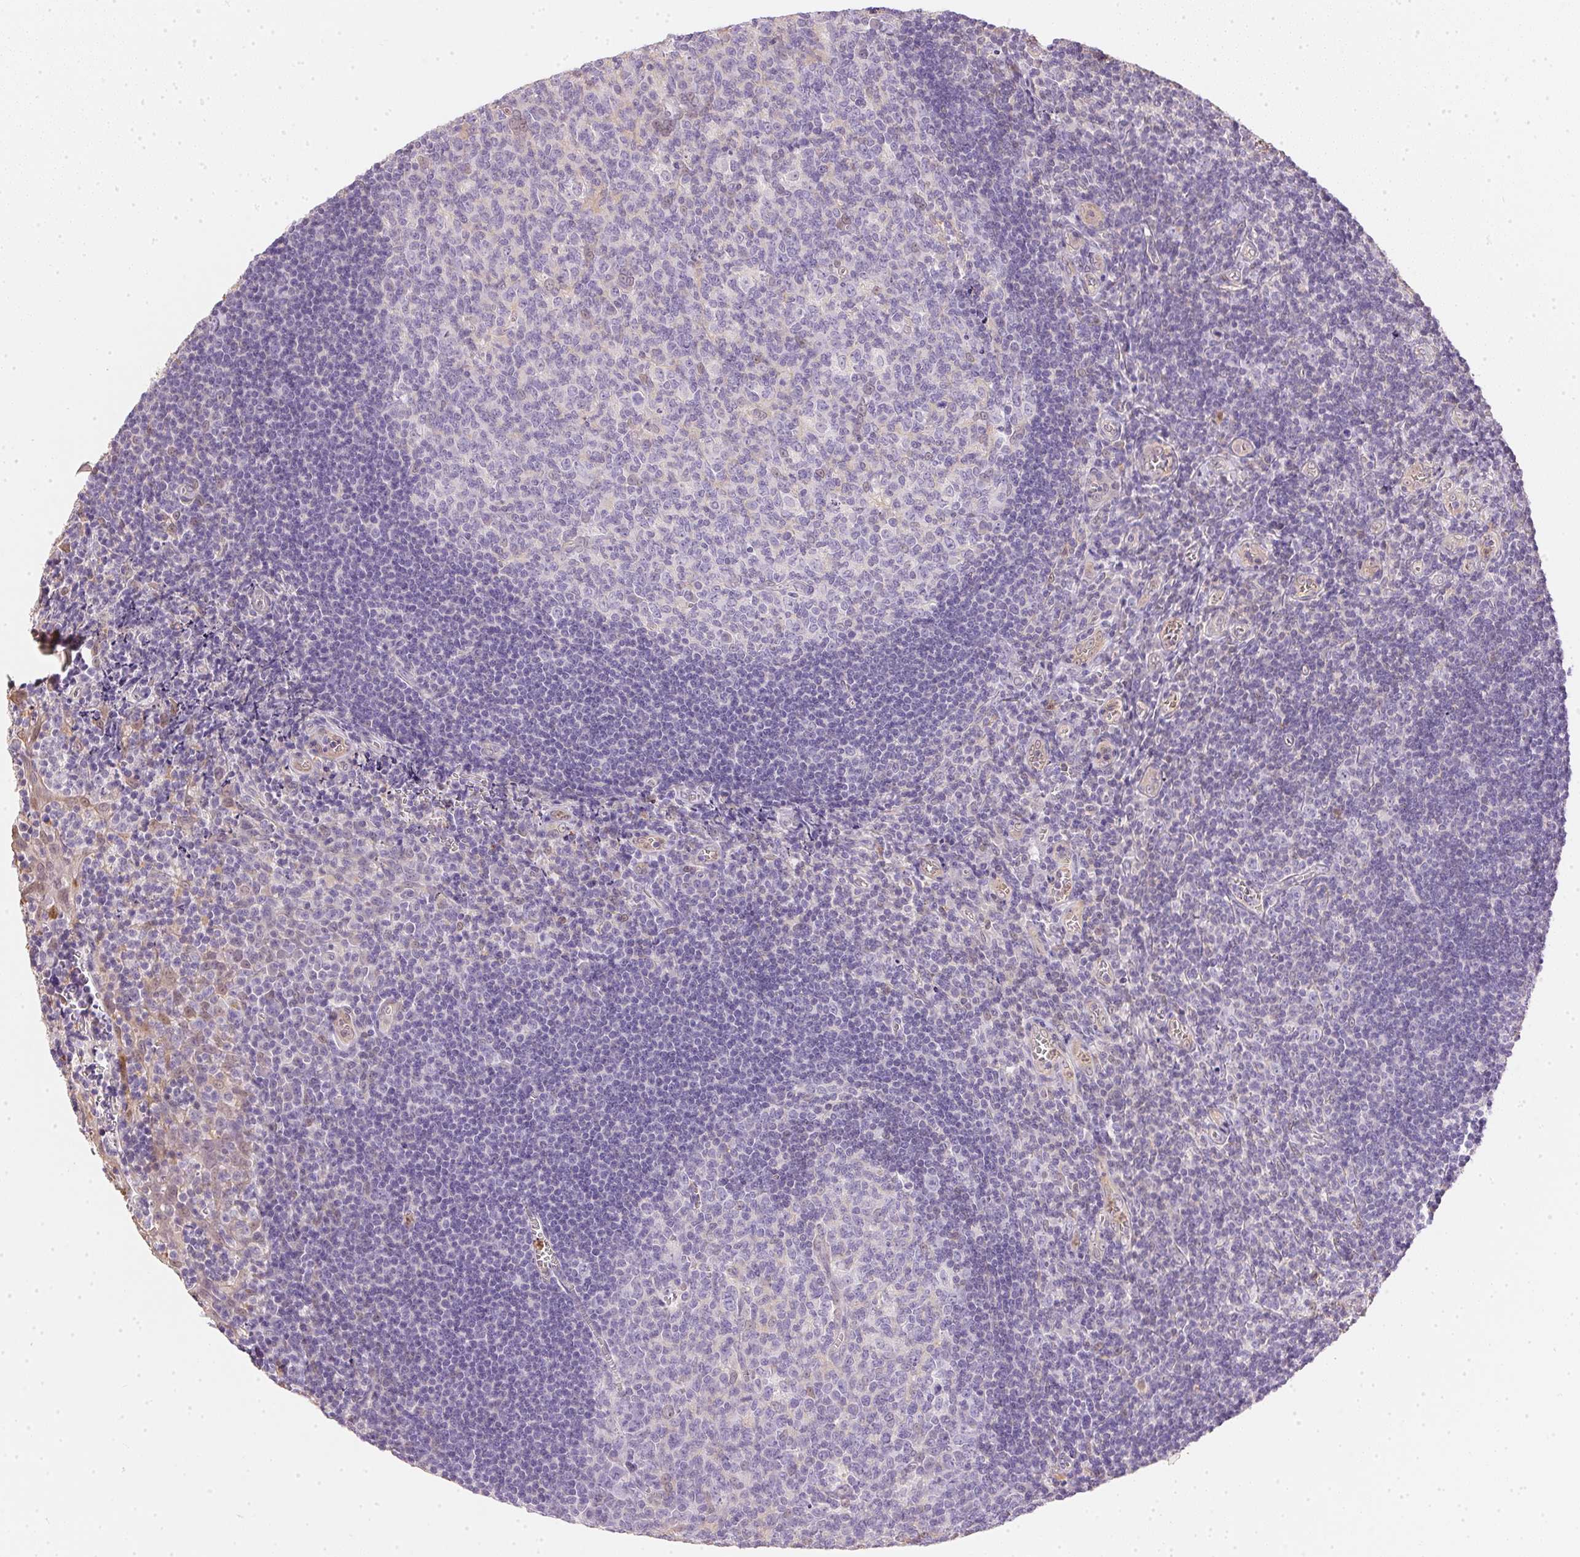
{"staining": {"intensity": "negative", "quantity": "none", "location": "none"}, "tissue": "tonsil", "cell_type": "Germinal center cells", "image_type": "normal", "snomed": [{"axis": "morphology", "description": "Normal tissue, NOS"}, {"axis": "morphology", "description": "Inflammation, NOS"}, {"axis": "topography", "description": "Tonsil"}], "caption": "An image of tonsil stained for a protein displays no brown staining in germinal center cells. (DAB immunohistochemistry (IHC), high magnification).", "gene": "S100A3", "patient": {"sex": "female", "age": 31}}